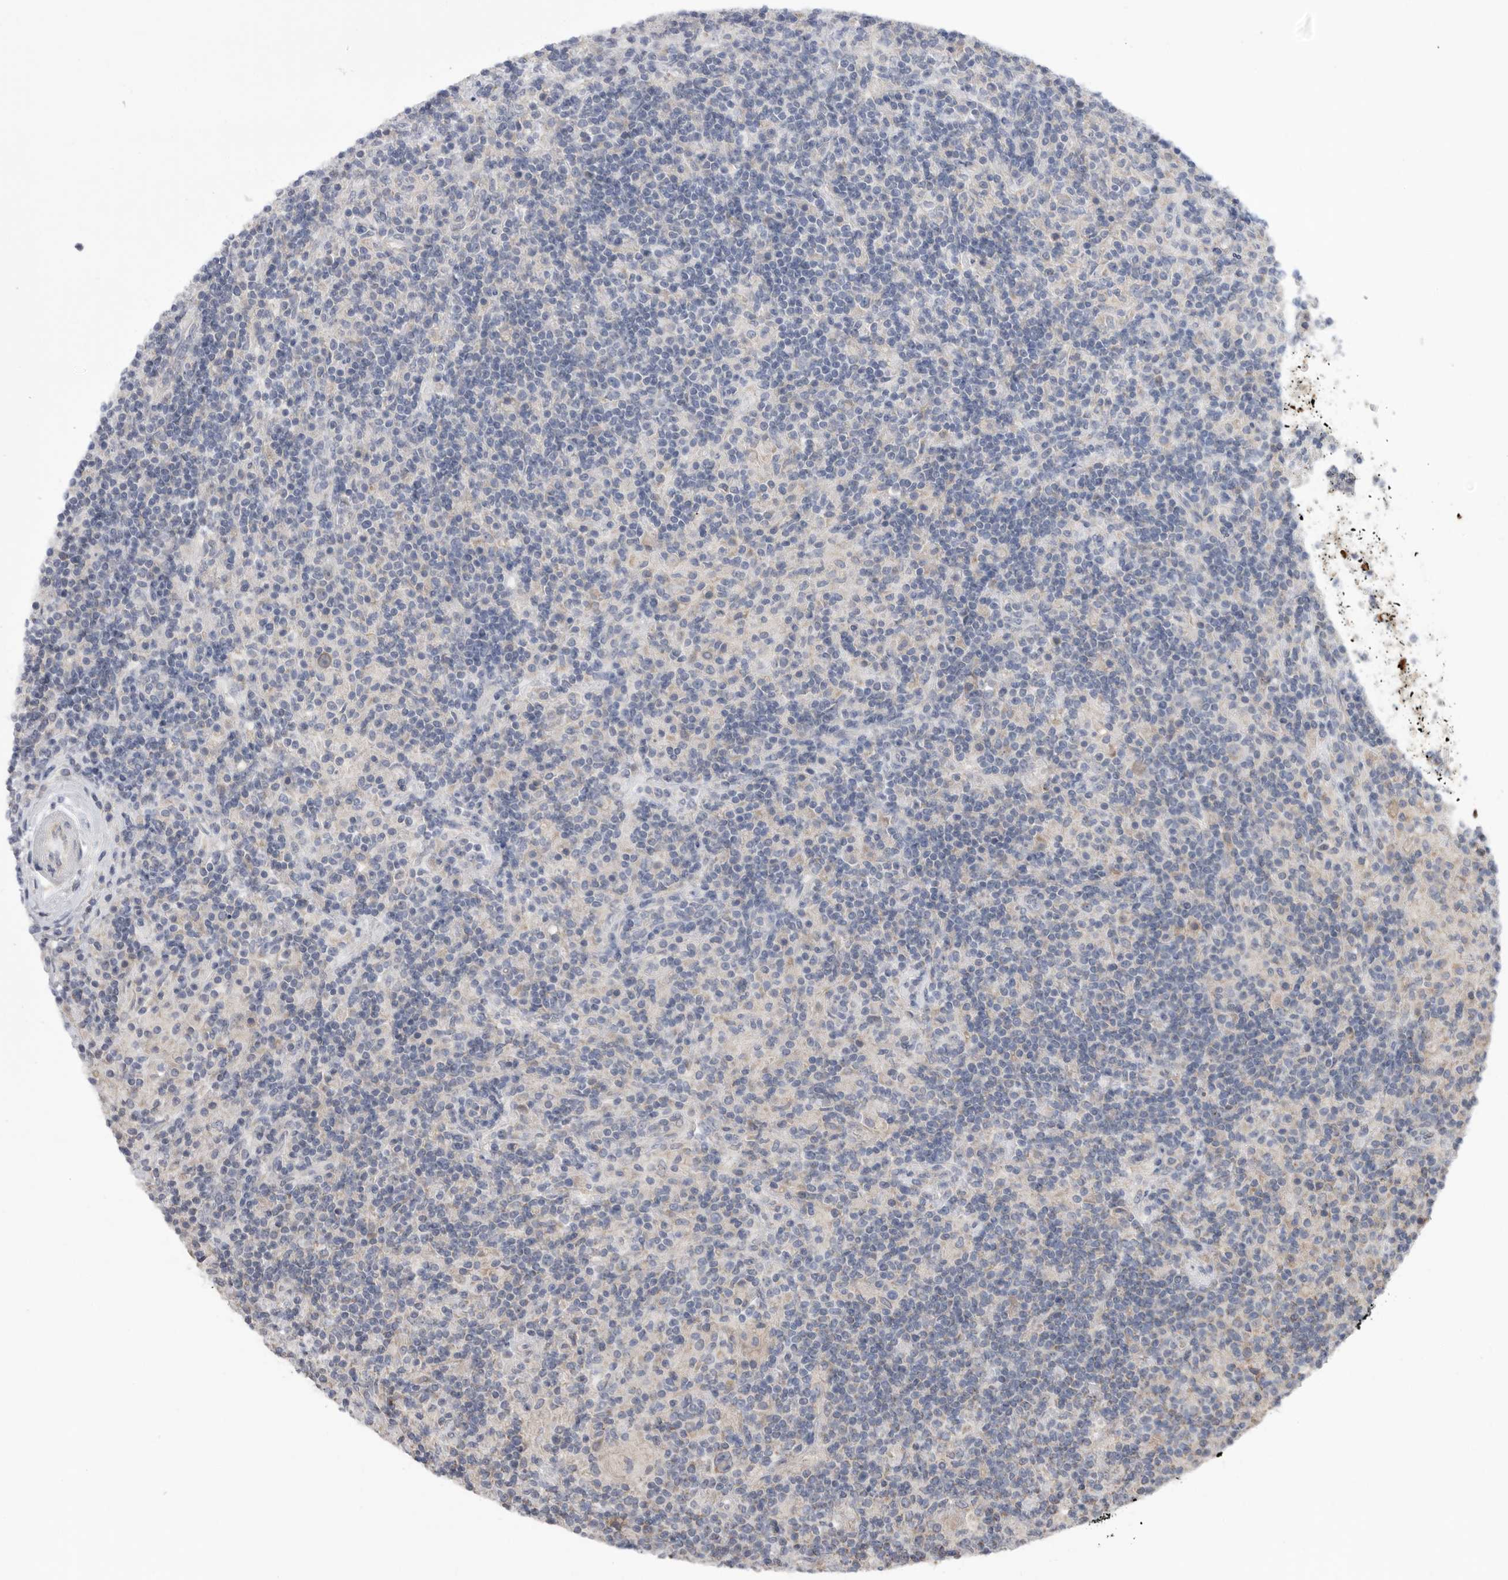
{"staining": {"intensity": "weak", "quantity": "<25%", "location": "cytoplasmic/membranous"}, "tissue": "lymphoma", "cell_type": "Tumor cells", "image_type": "cancer", "snomed": [{"axis": "morphology", "description": "Hodgkin's disease, NOS"}, {"axis": "topography", "description": "Lymph node"}], "caption": "This is a photomicrograph of IHC staining of Hodgkin's disease, which shows no staining in tumor cells.", "gene": "MTFR1L", "patient": {"sex": "male", "age": 70}}